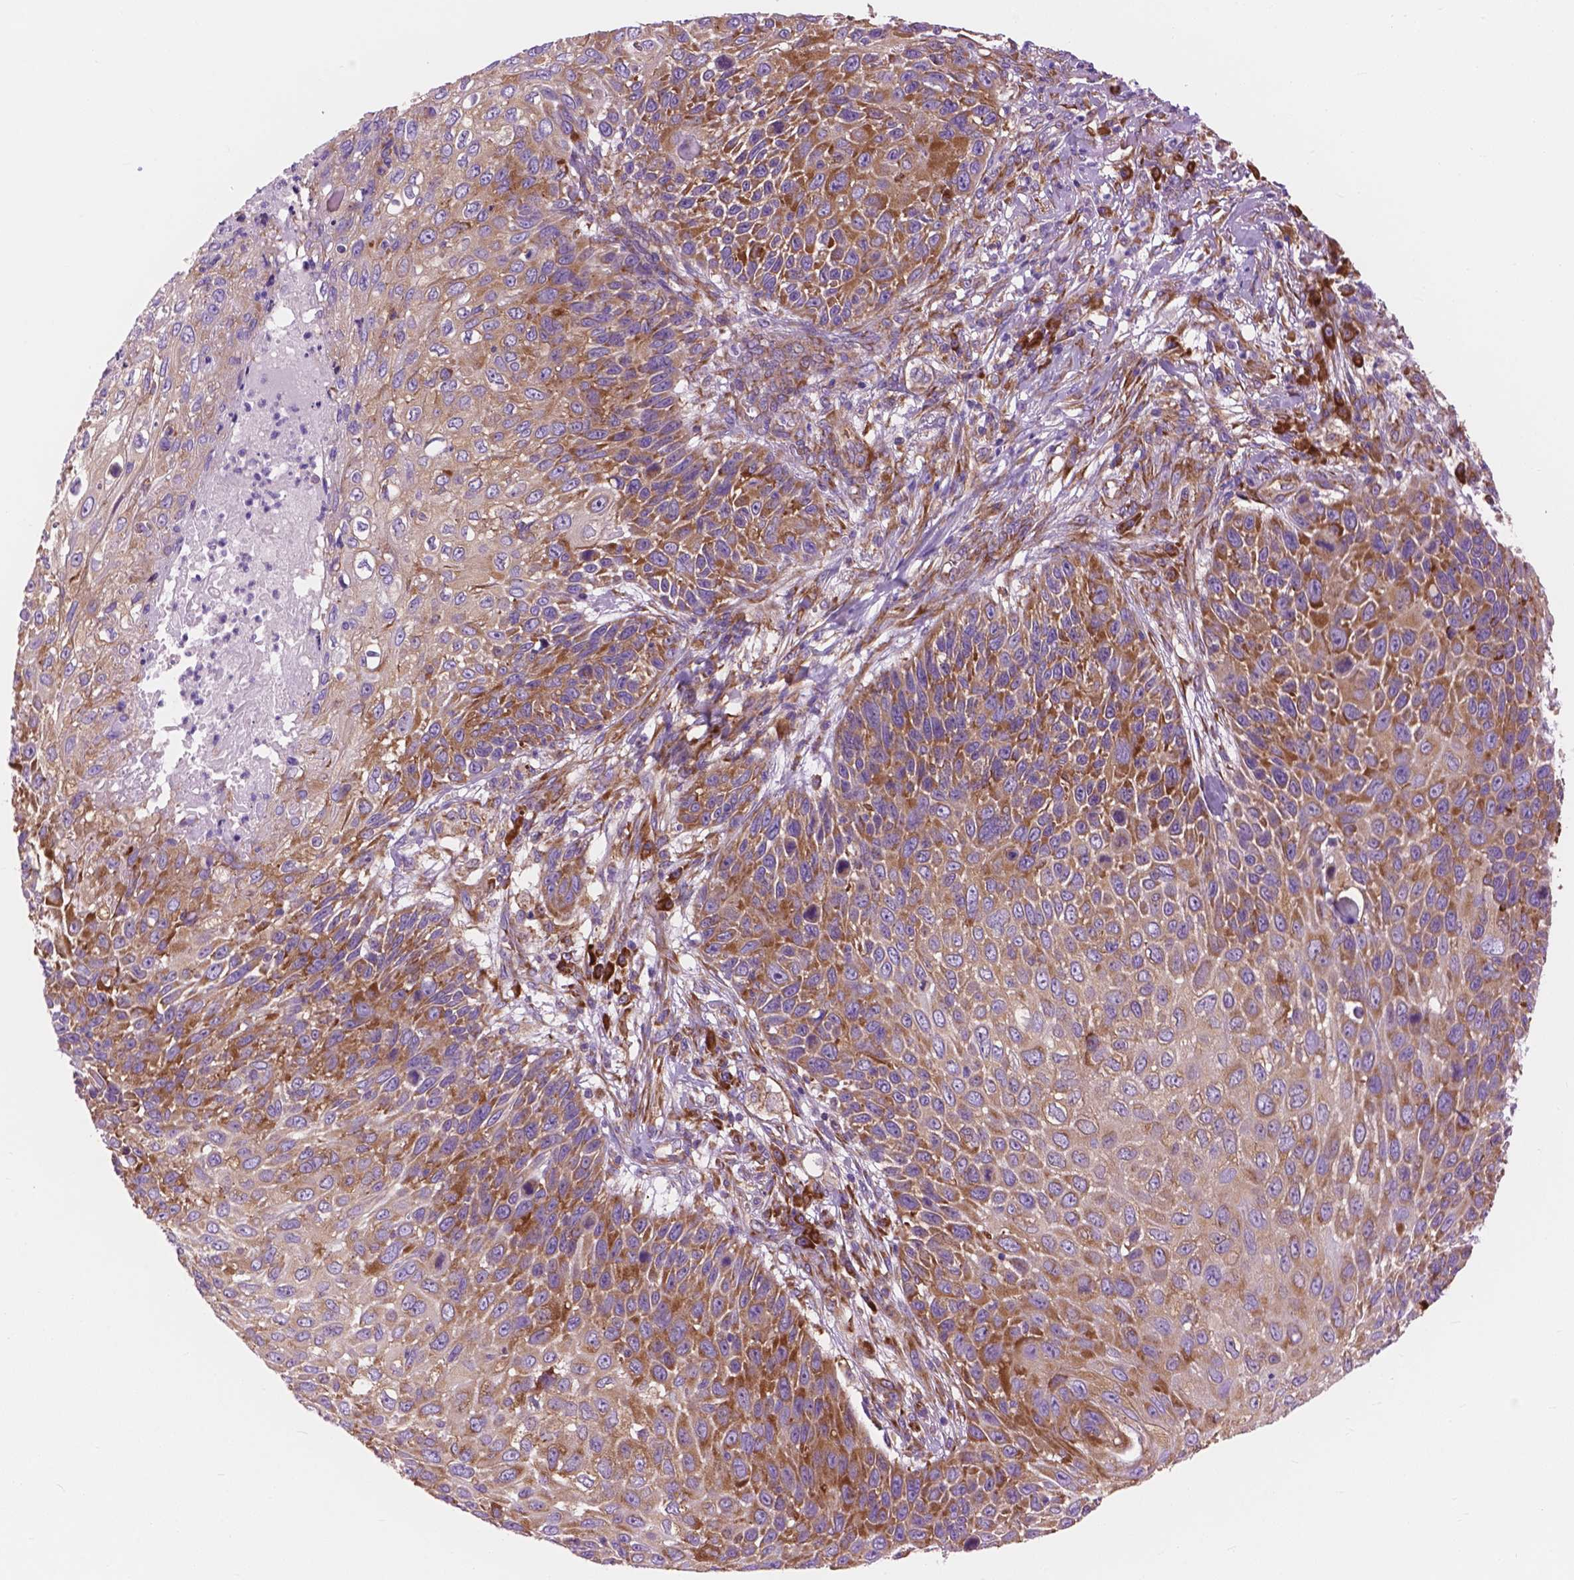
{"staining": {"intensity": "moderate", "quantity": ">75%", "location": "cytoplasmic/membranous"}, "tissue": "skin cancer", "cell_type": "Tumor cells", "image_type": "cancer", "snomed": [{"axis": "morphology", "description": "Squamous cell carcinoma, NOS"}, {"axis": "topography", "description": "Skin"}], "caption": "Human skin cancer (squamous cell carcinoma) stained with a protein marker reveals moderate staining in tumor cells.", "gene": "RPL37A", "patient": {"sex": "male", "age": 92}}